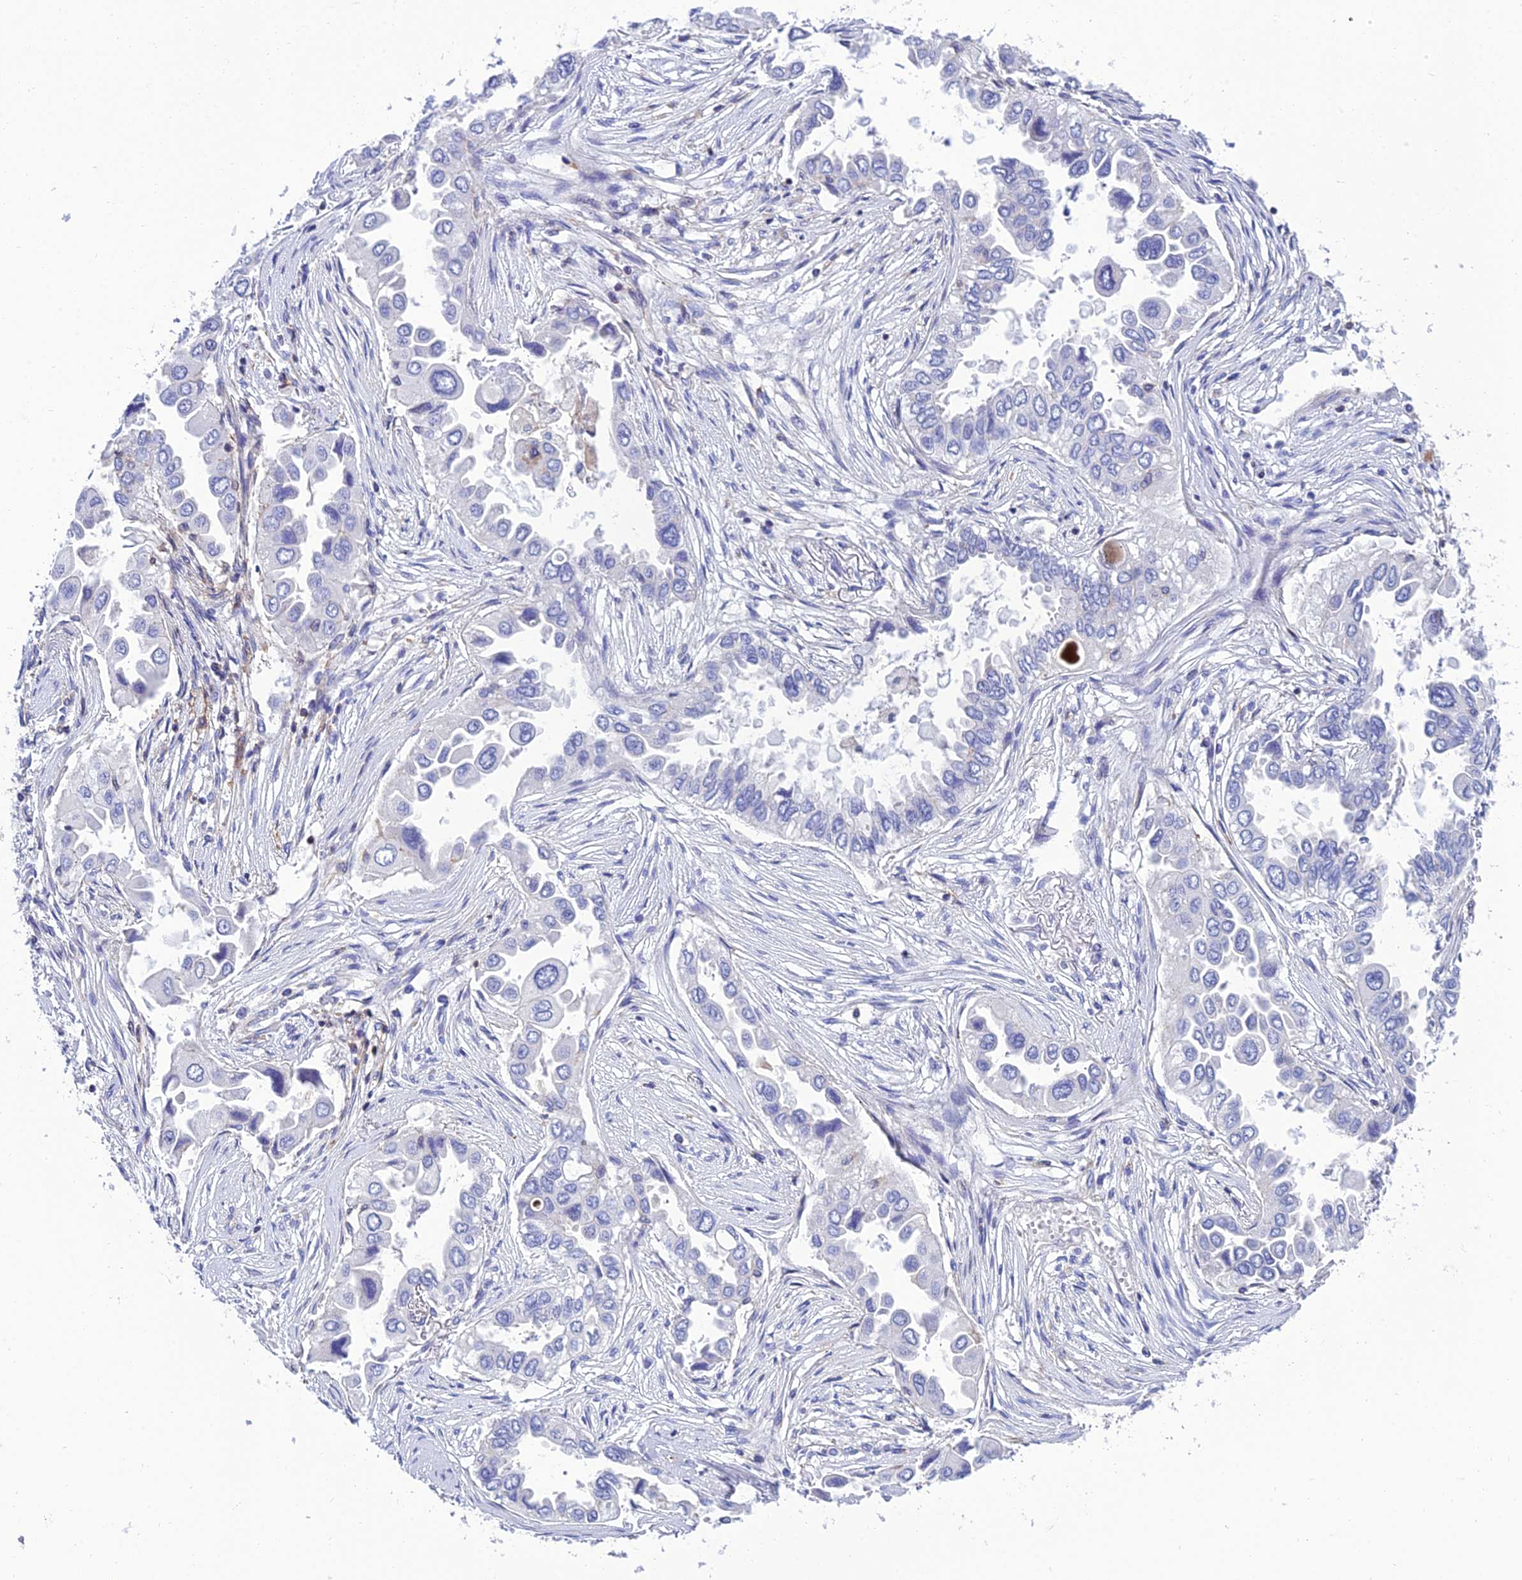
{"staining": {"intensity": "negative", "quantity": "none", "location": "none"}, "tissue": "lung cancer", "cell_type": "Tumor cells", "image_type": "cancer", "snomed": [{"axis": "morphology", "description": "Adenocarcinoma, NOS"}, {"axis": "topography", "description": "Lung"}], "caption": "Immunohistochemistry histopathology image of neoplastic tissue: adenocarcinoma (lung) stained with DAB shows no significant protein staining in tumor cells.", "gene": "PPP1R18", "patient": {"sex": "female", "age": 76}}